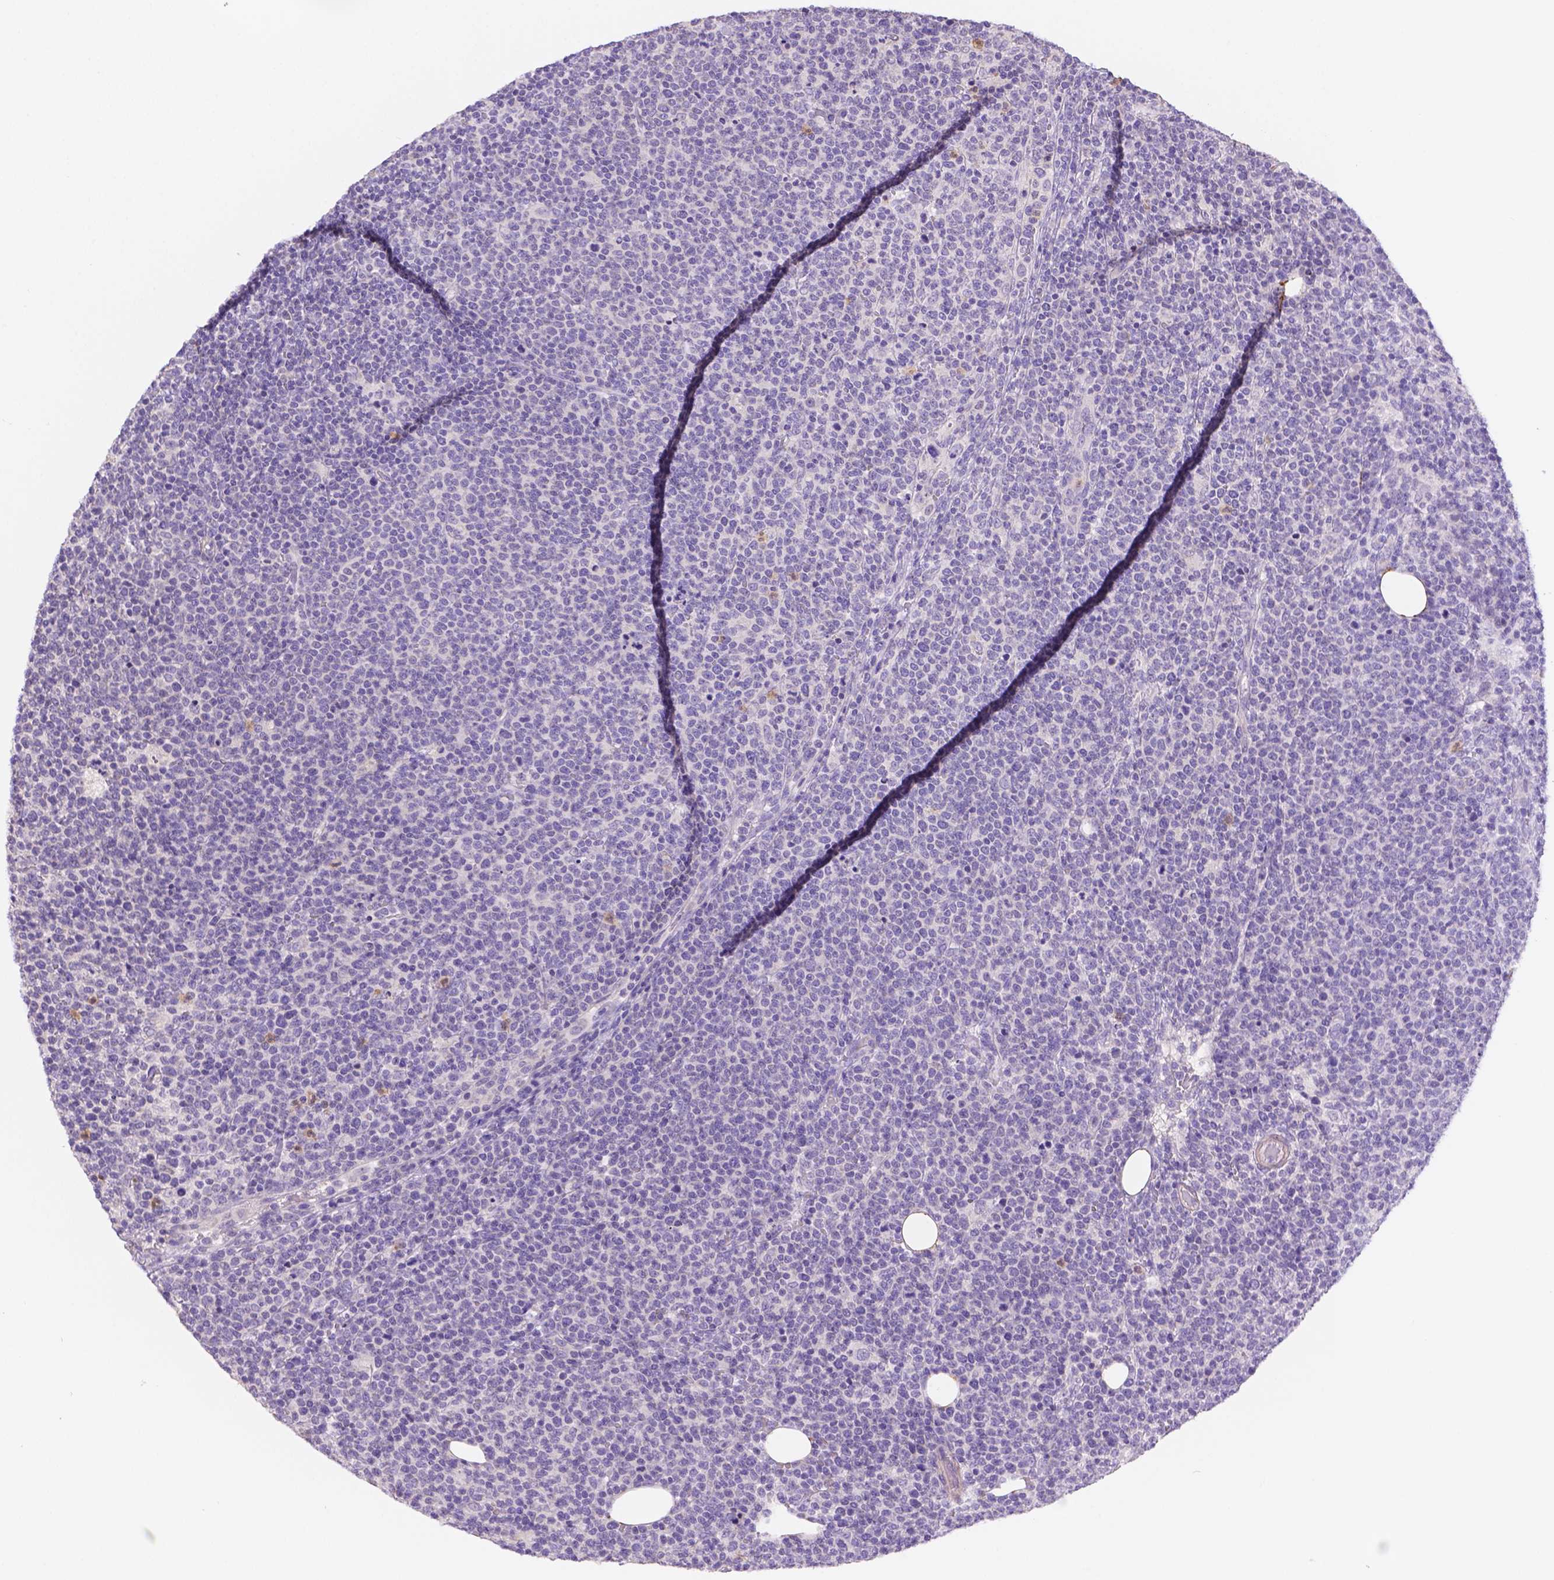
{"staining": {"intensity": "negative", "quantity": "none", "location": "none"}, "tissue": "lymphoma", "cell_type": "Tumor cells", "image_type": "cancer", "snomed": [{"axis": "morphology", "description": "Malignant lymphoma, non-Hodgkin's type, High grade"}, {"axis": "topography", "description": "Lymph node"}], "caption": "Immunohistochemistry (IHC) photomicrograph of neoplastic tissue: human malignant lymphoma, non-Hodgkin's type (high-grade) stained with DAB shows no significant protein positivity in tumor cells.", "gene": "NXPE2", "patient": {"sex": "male", "age": 61}}